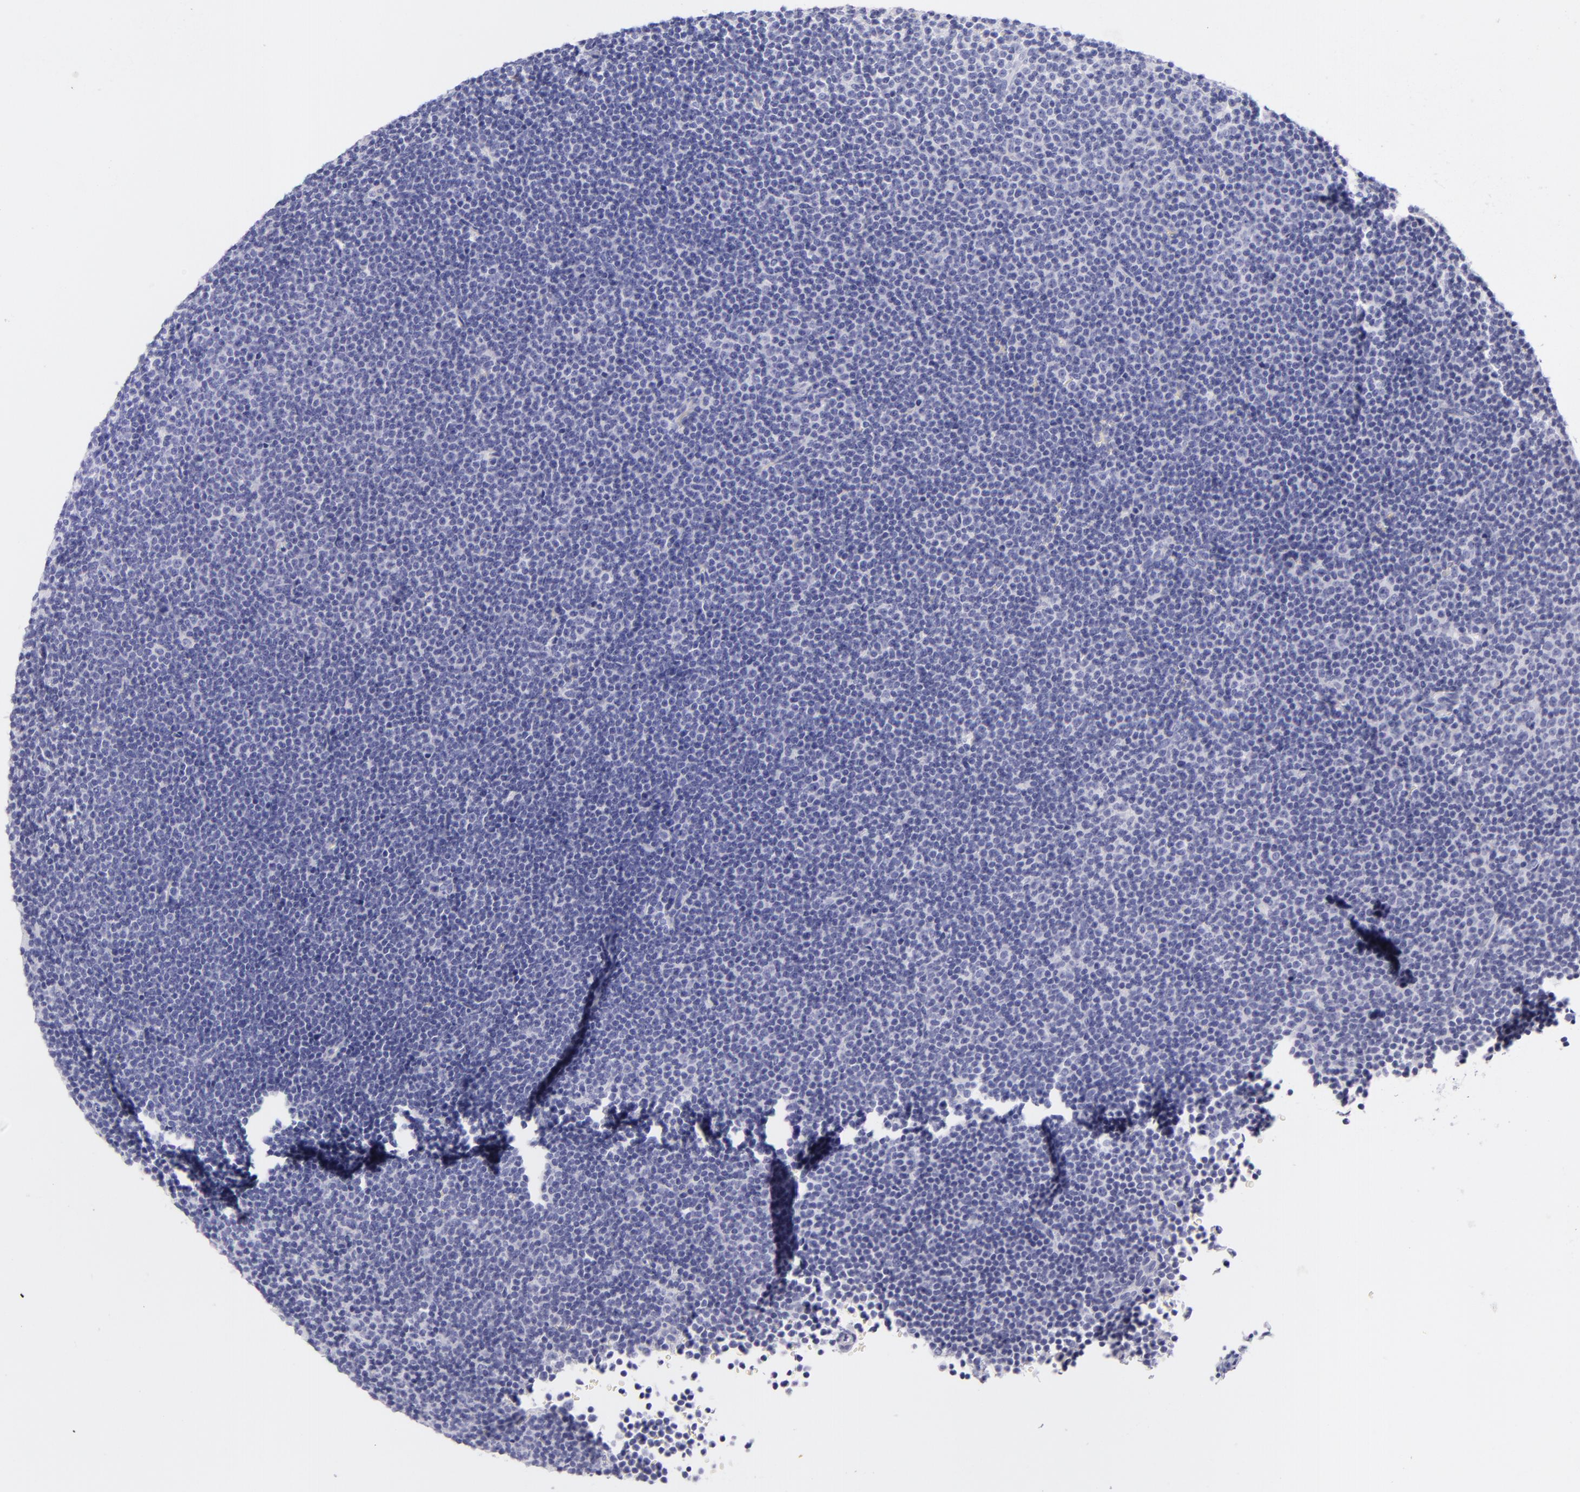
{"staining": {"intensity": "negative", "quantity": "none", "location": "none"}, "tissue": "lymphoma", "cell_type": "Tumor cells", "image_type": "cancer", "snomed": [{"axis": "morphology", "description": "Malignant lymphoma, non-Hodgkin's type, Low grade"}, {"axis": "topography", "description": "Lymph node"}], "caption": "Immunohistochemistry of human malignant lymphoma, non-Hodgkin's type (low-grade) exhibits no positivity in tumor cells.", "gene": "INA", "patient": {"sex": "female", "age": 69}}